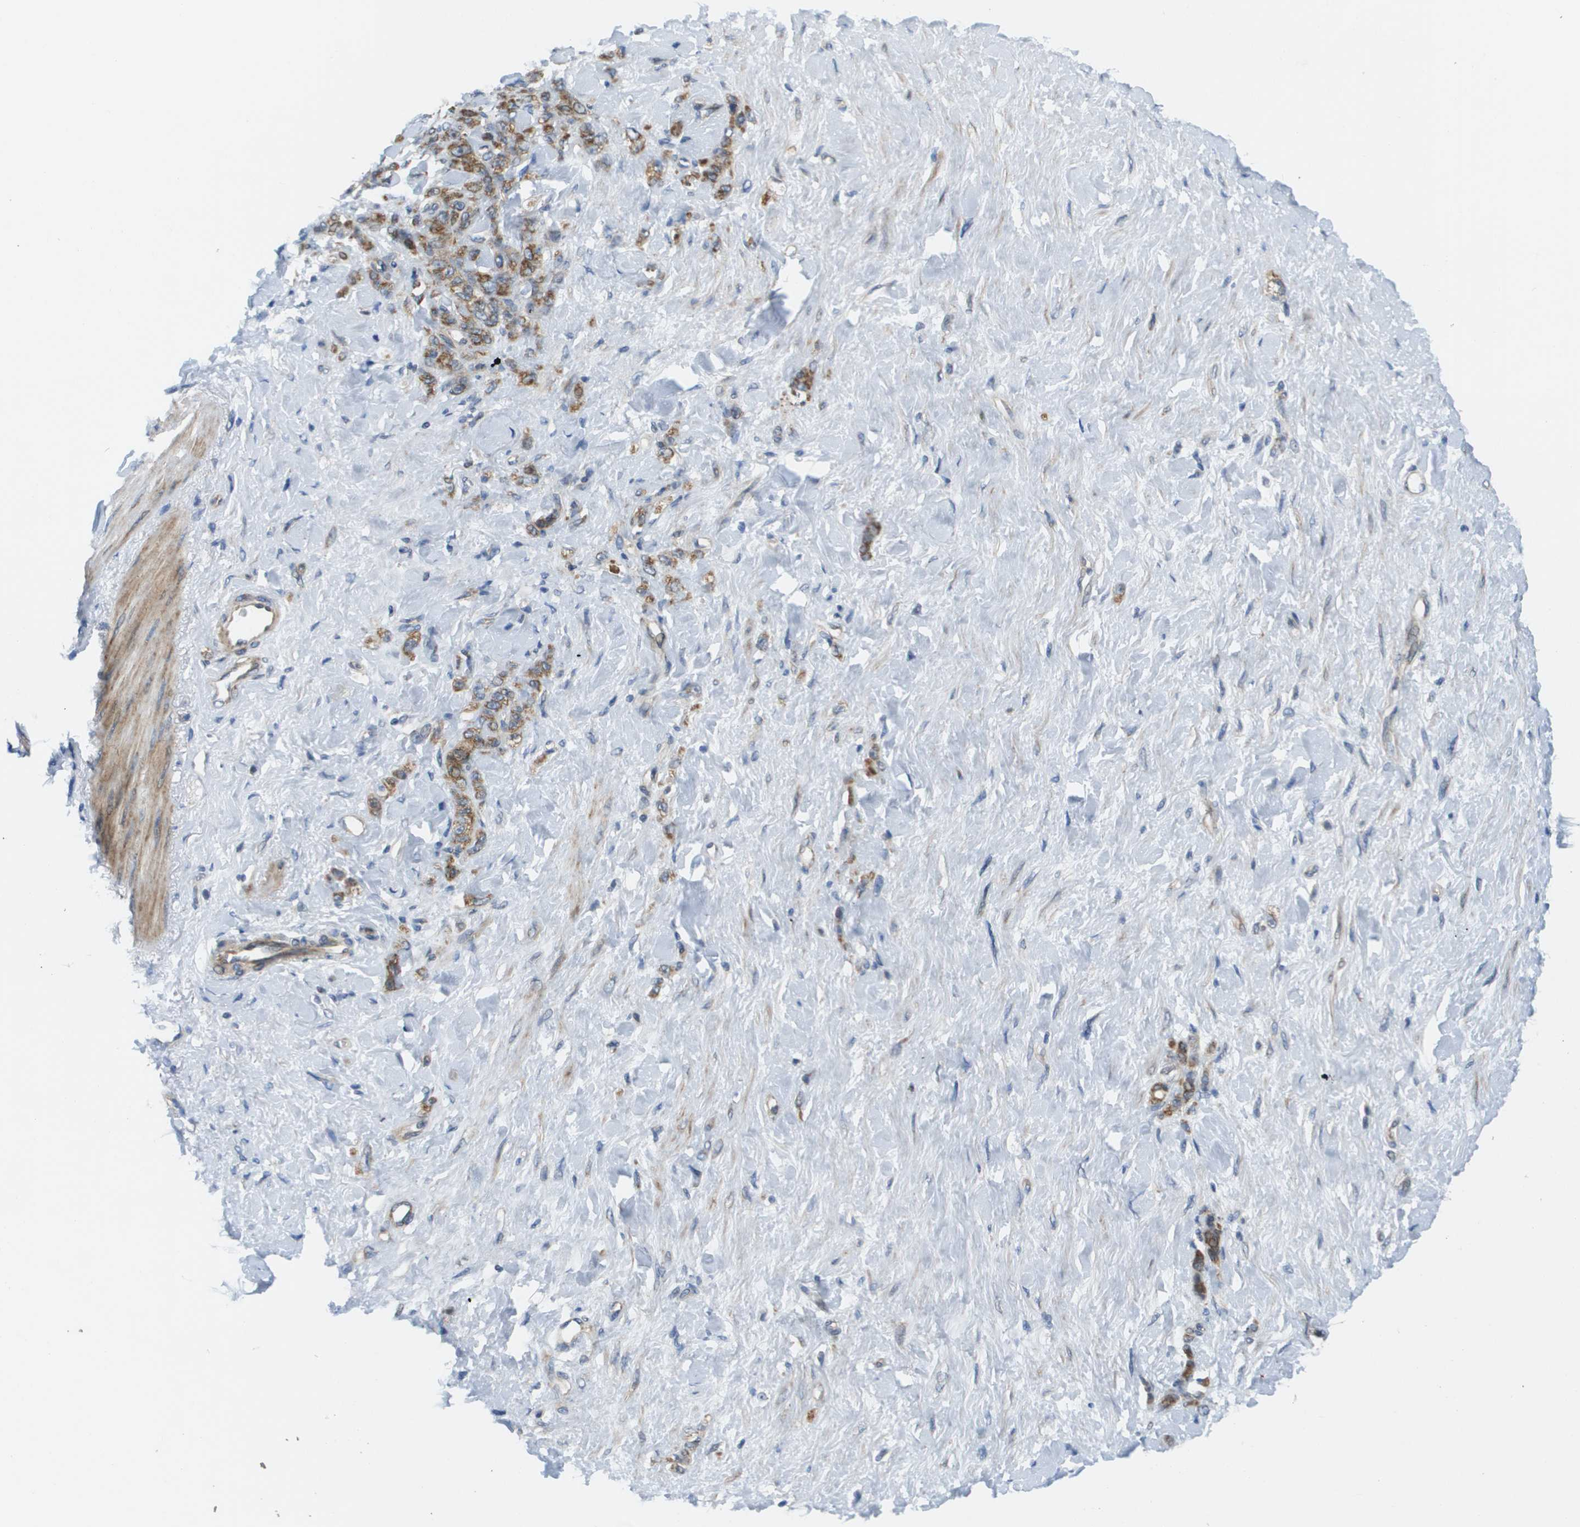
{"staining": {"intensity": "moderate", "quantity": ">75%", "location": "cytoplasmic/membranous"}, "tissue": "stomach cancer", "cell_type": "Tumor cells", "image_type": "cancer", "snomed": [{"axis": "morphology", "description": "Adenocarcinoma, NOS"}, {"axis": "topography", "description": "Stomach"}], "caption": "The image displays staining of stomach adenocarcinoma, revealing moderate cytoplasmic/membranous protein expression (brown color) within tumor cells.", "gene": "KRT23", "patient": {"sex": "male", "age": 82}}